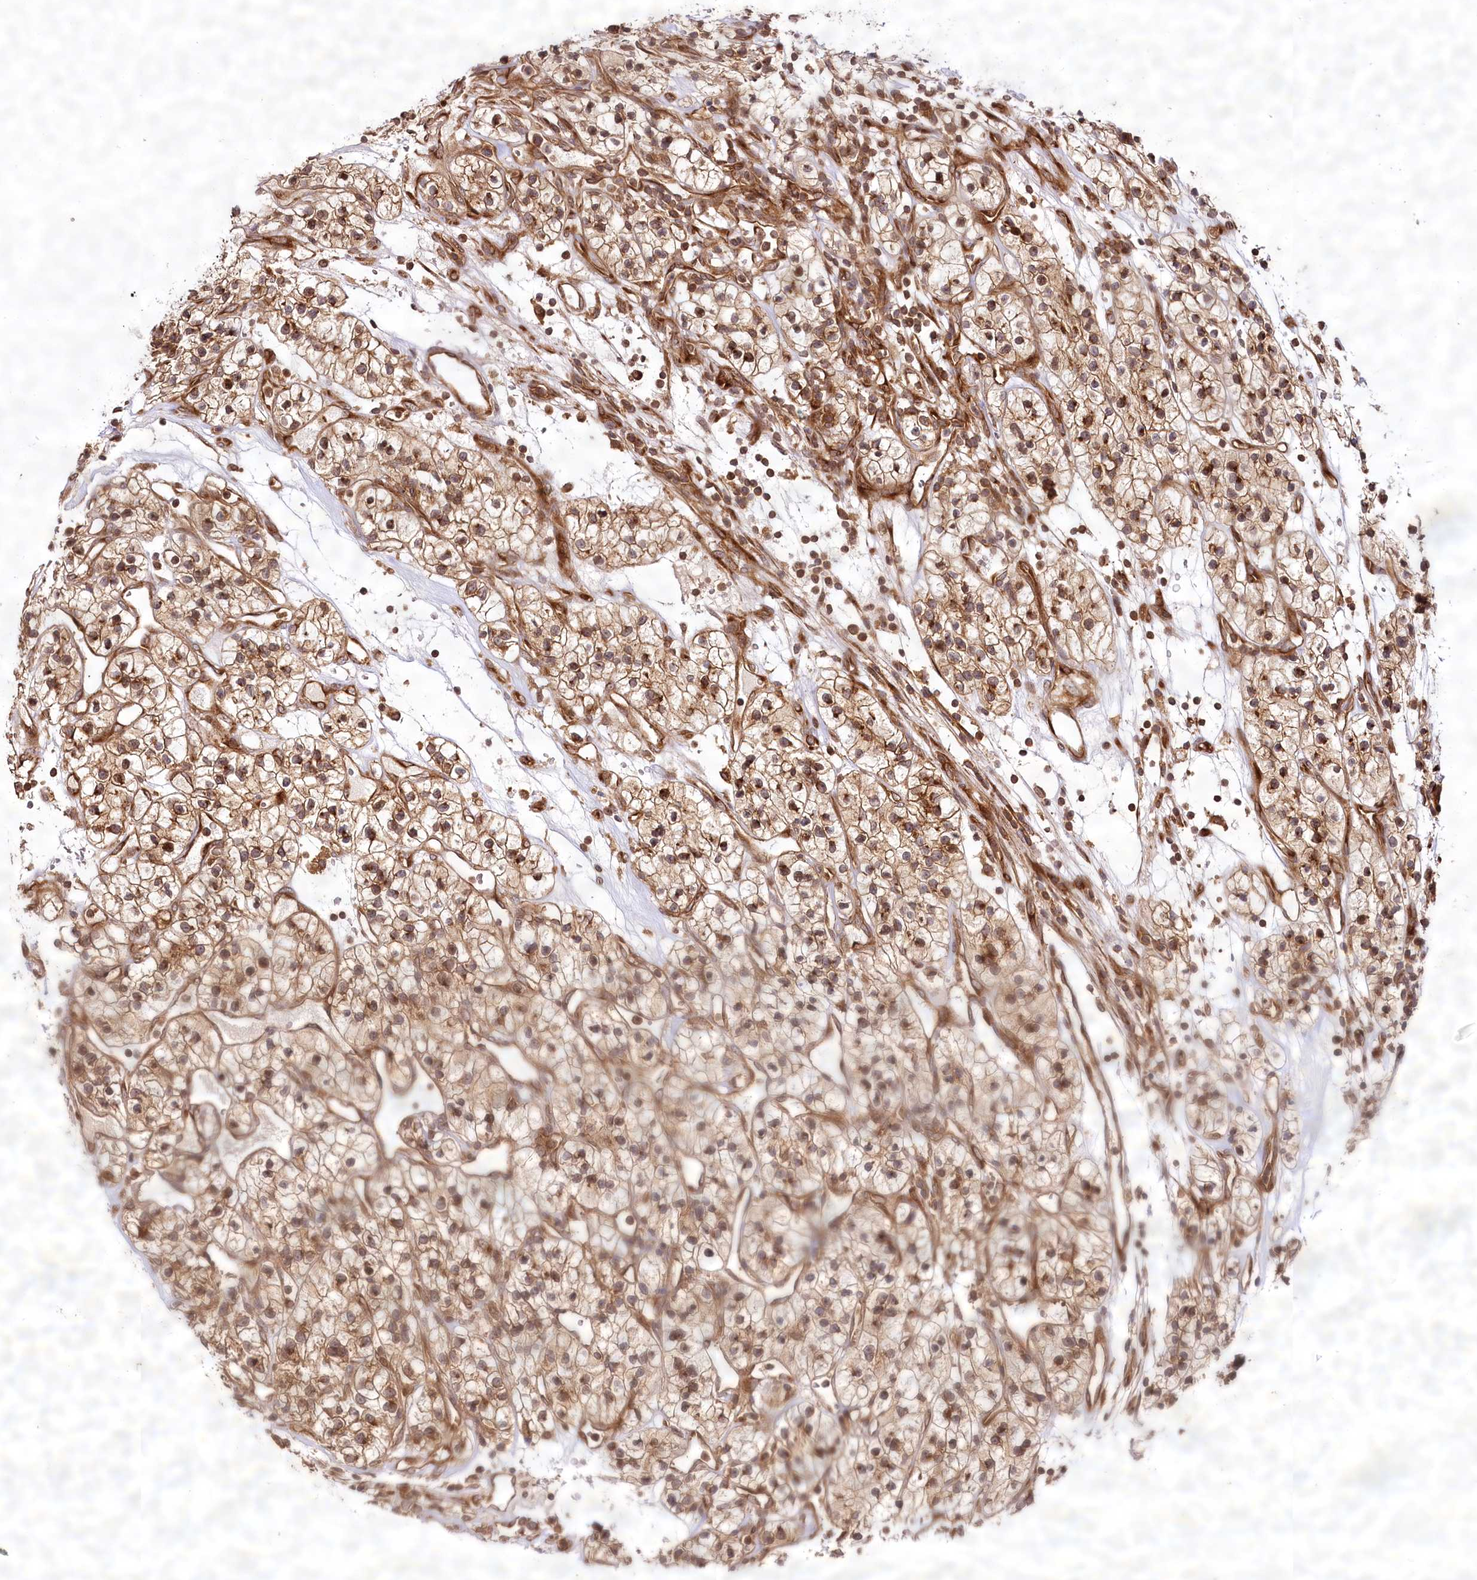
{"staining": {"intensity": "moderate", "quantity": ">75%", "location": "cytoplasmic/membranous"}, "tissue": "renal cancer", "cell_type": "Tumor cells", "image_type": "cancer", "snomed": [{"axis": "morphology", "description": "Adenocarcinoma, NOS"}, {"axis": "topography", "description": "Kidney"}], "caption": "Immunohistochemical staining of human renal cancer (adenocarcinoma) reveals medium levels of moderate cytoplasmic/membranous expression in approximately >75% of tumor cells.", "gene": "COPG1", "patient": {"sex": "female", "age": 57}}